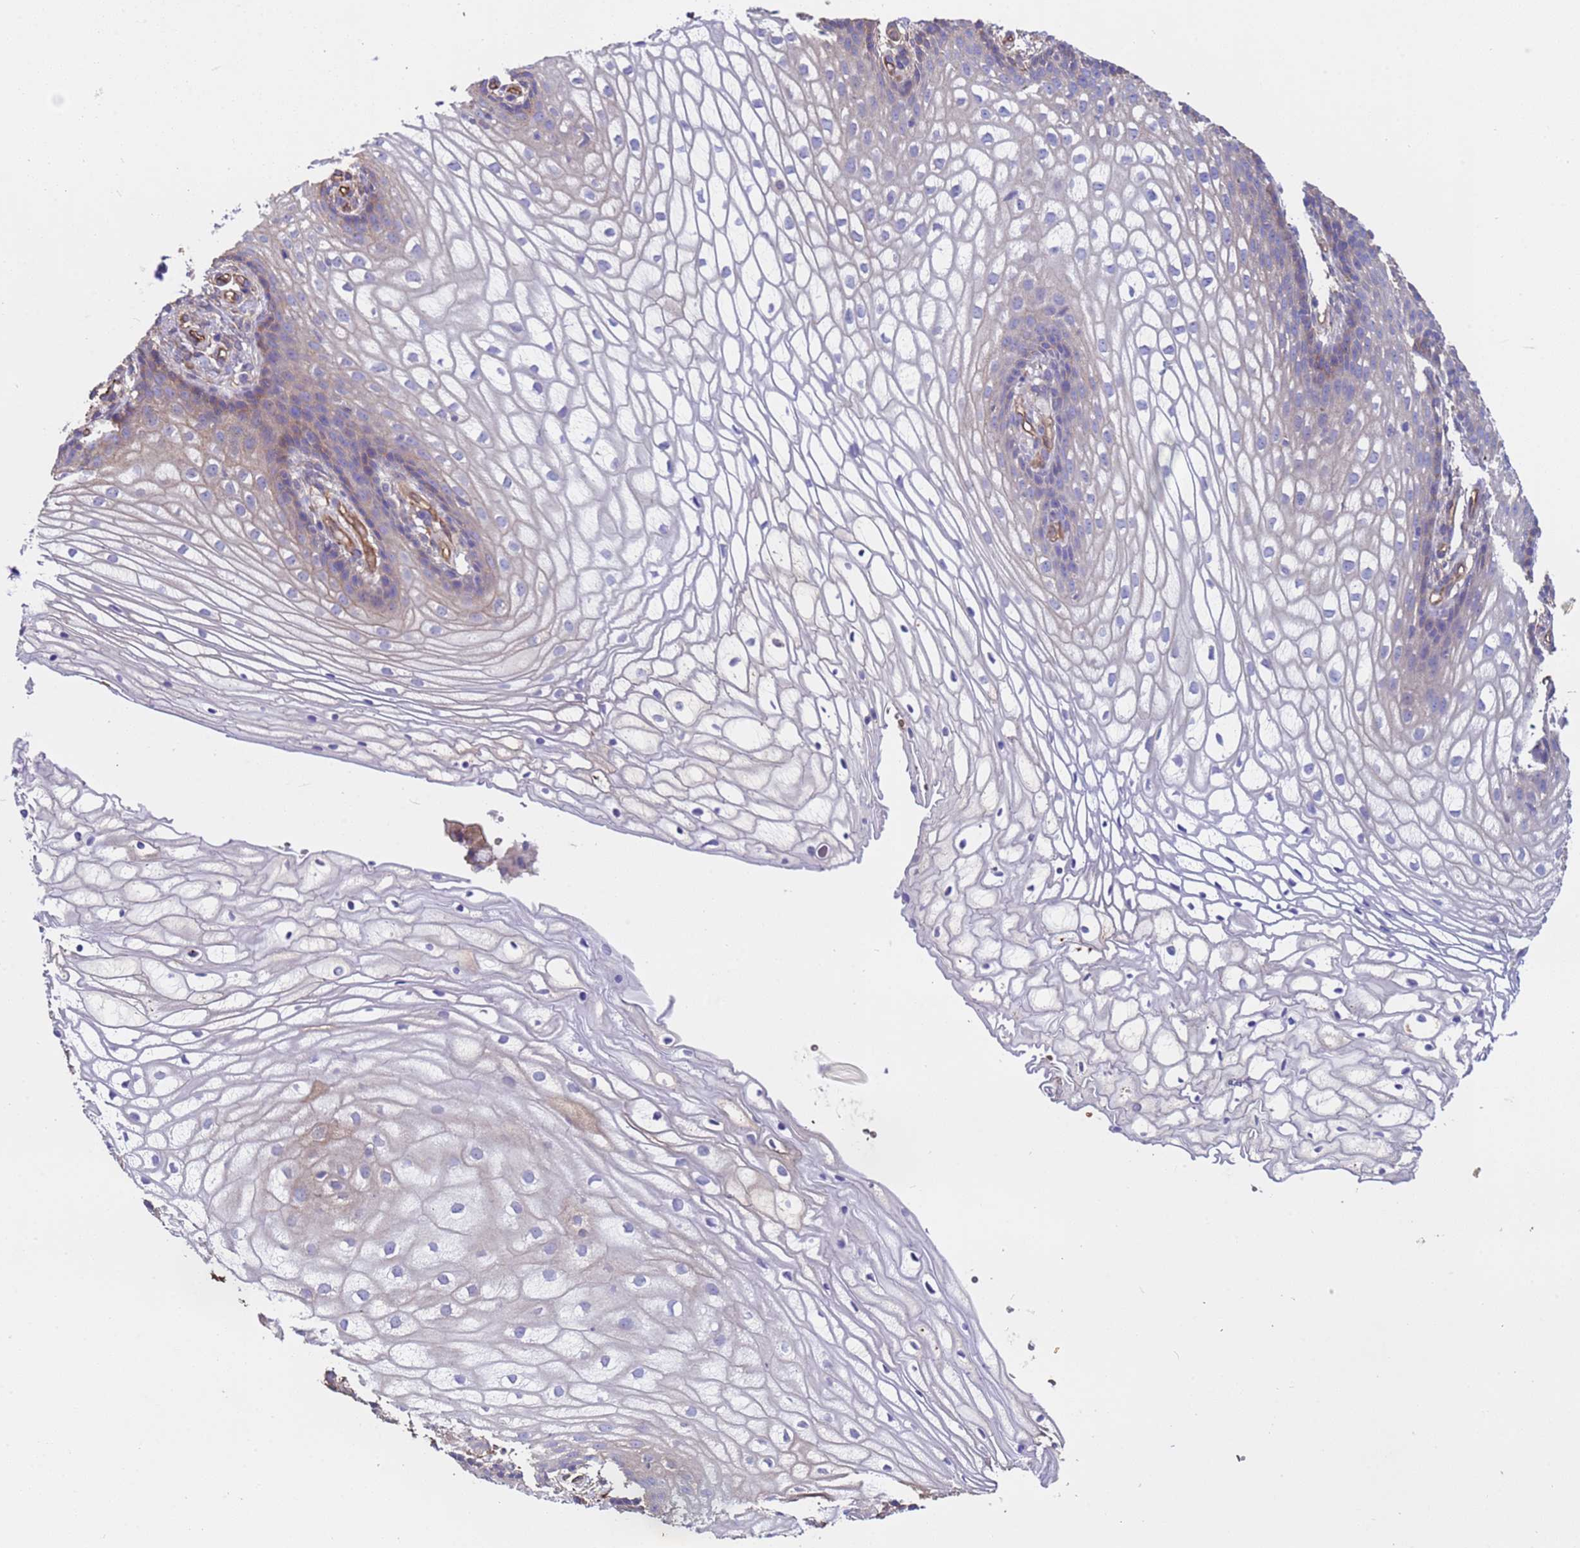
{"staining": {"intensity": "weak", "quantity": "<25%", "location": "cytoplasmic/membranous"}, "tissue": "vagina", "cell_type": "Squamous epithelial cells", "image_type": "normal", "snomed": [{"axis": "morphology", "description": "Normal tissue, NOS"}, {"axis": "topography", "description": "Vagina"}], "caption": "DAB immunohistochemical staining of benign human vagina exhibits no significant staining in squamous epithelial cells. (DAB (3,3'-diaminobenzidine) IHC with hematoxylin counter stain).", "gene": "ZNF248", "patient": {"sex": "female", "age": 60}}